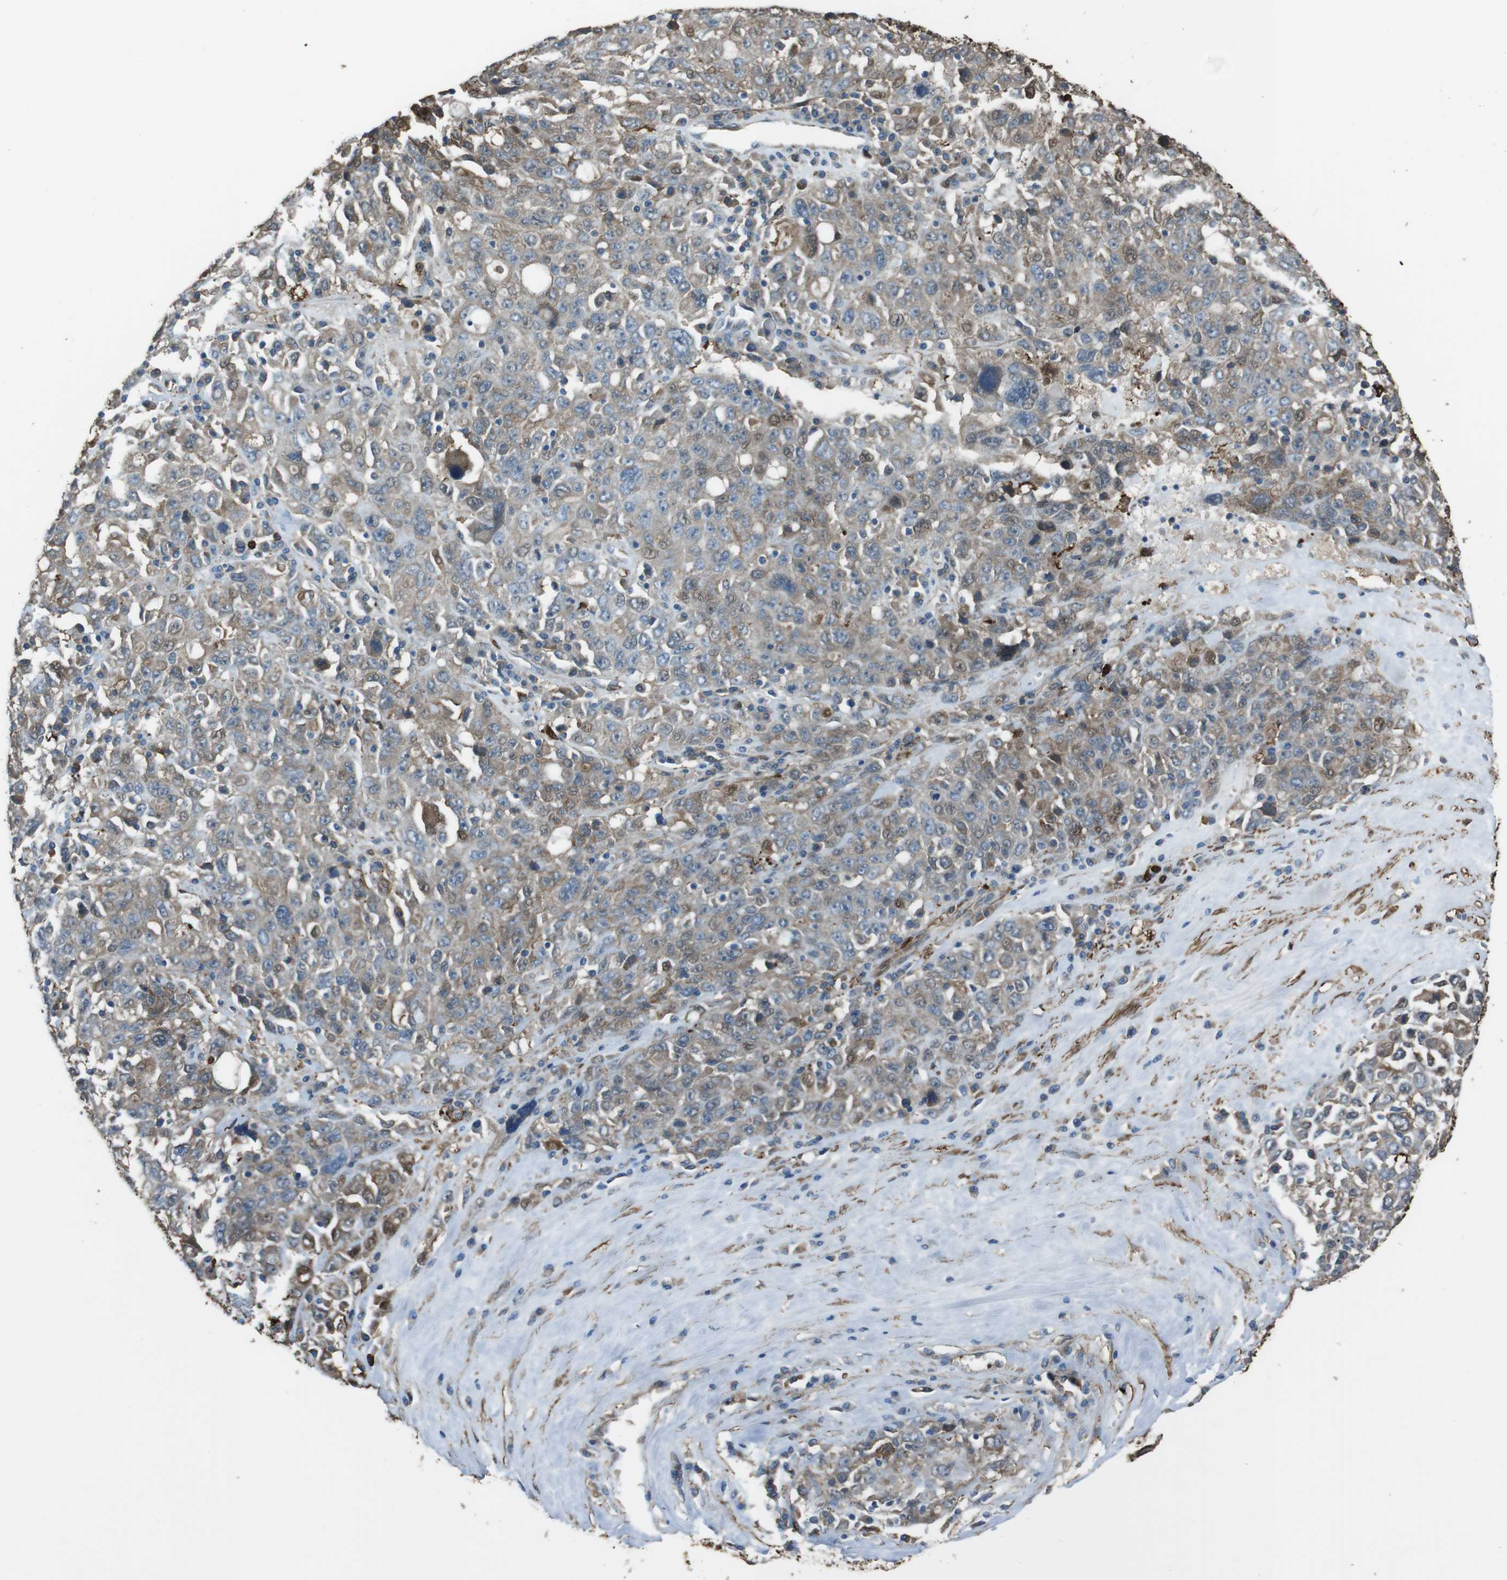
{"staining": {"intensity": "moderate", "quantity": ">75%", "location": "cytoplasmic/membranous"}, "tissue": "ovarian cancer", "cell_type": "Tumor cells", "image_type": "cancer", "snomed": [{"axis": "morphology", "description": "Carcinoma, endometroid"}, {"axis": "topography", "description": "Ovary"}], "caption": "Immunohistochemical staining of human ovarian endometroid carcinoma exhibits medium levels of moderate cytoplasmic/membranous positivity in about >75% of tumor cells.", "gene": "SFT2D1", "patient": {"sex": "female", "age": 62}}